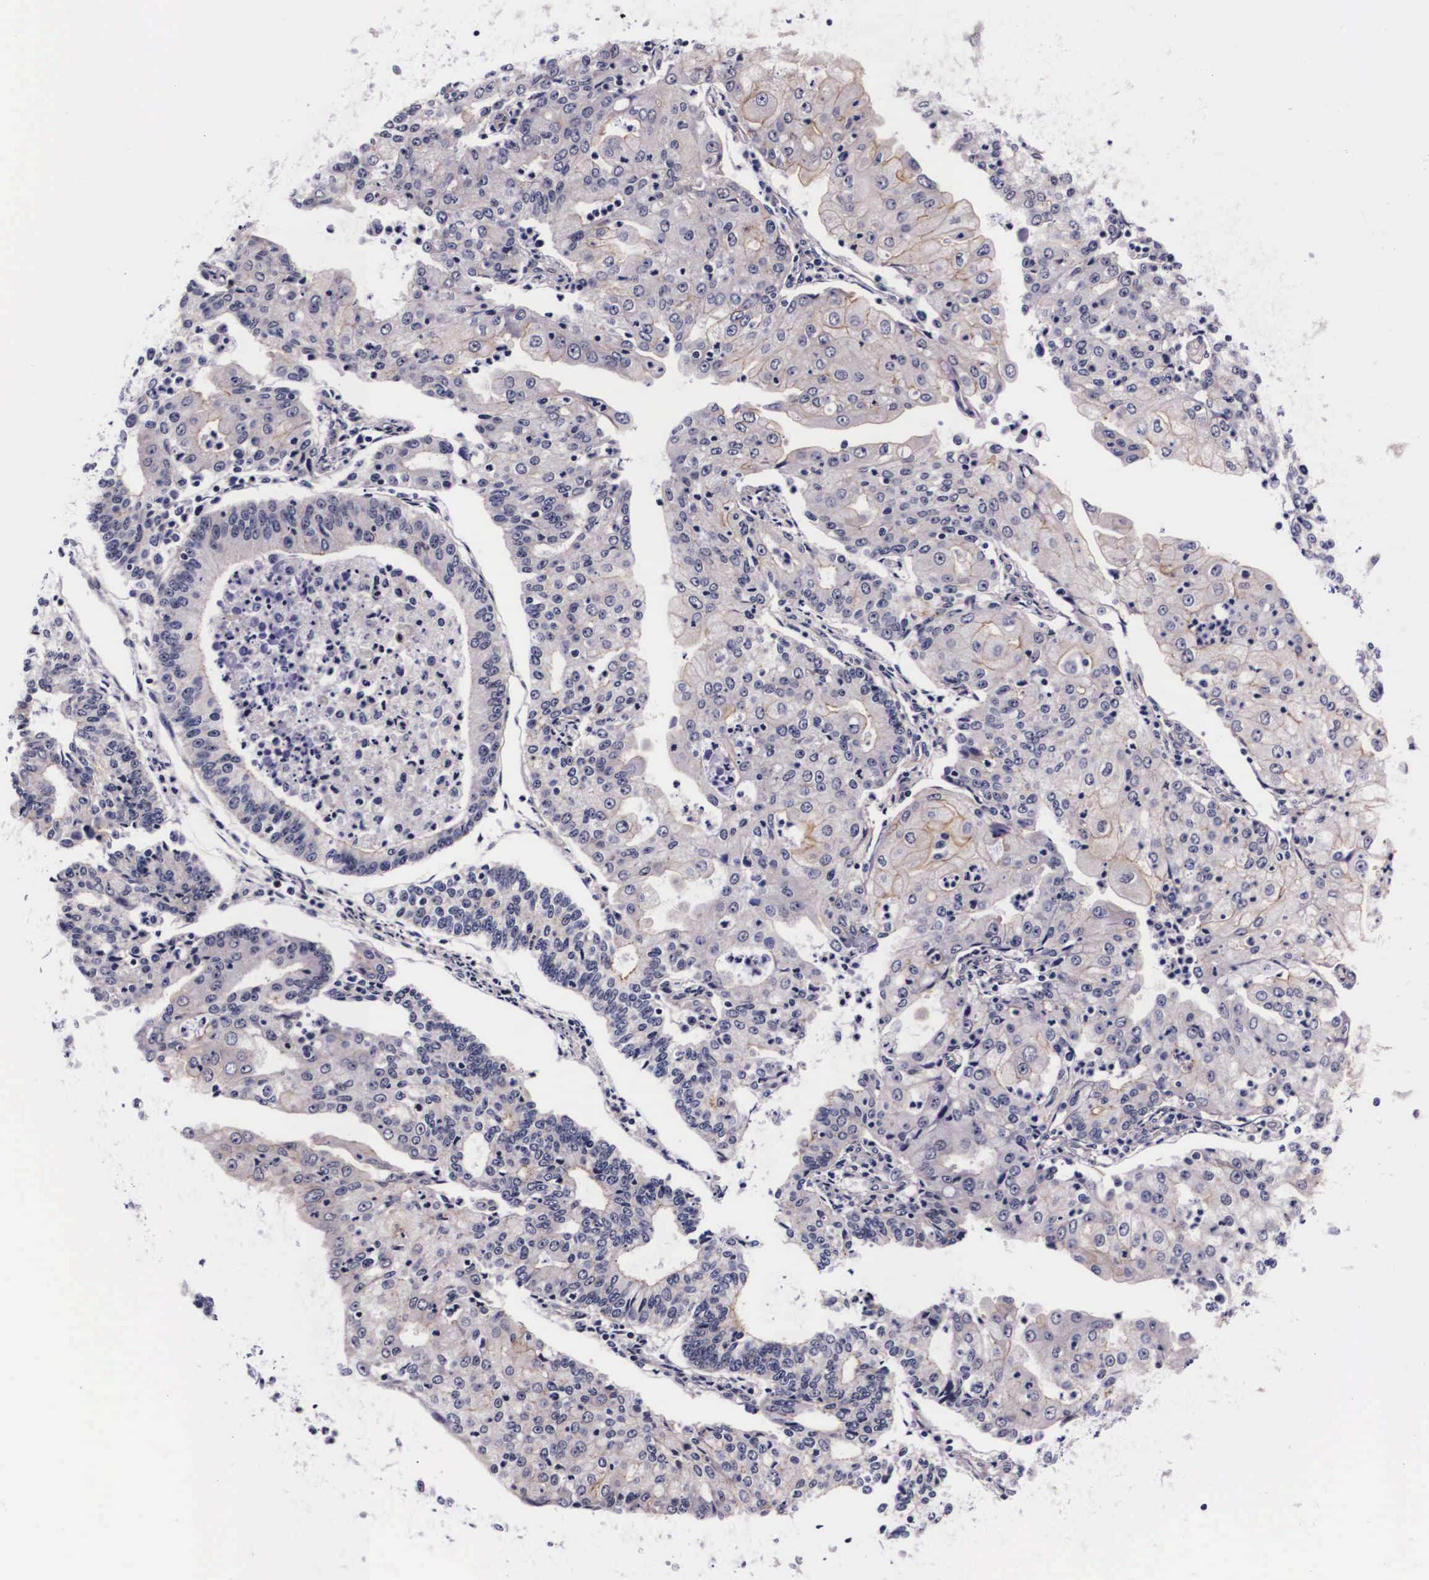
{"staining": {"intensity": "weak", "quantity": "25%-75%", "location": "cytoplasmic/membranous"}, "tissue": "endometrial cancer", "cell_type": "Tumor cells", "image_type": "cancer", "snomed": [{"axis": "morphology", "description": "Adenocarcinoma, NOS"}, {"axis": "topography", "description": "Endometrium"}], "caption": "IHC histopathology image of adenocarcinoma (endometrial) stained for a protein (brown), which shows low levels of weak cytoplasmic/membranous positivity in about 25%-75% of tumor cells.", "gene": "PHETA2", "patient": {"sex": "female", "age": 56}}